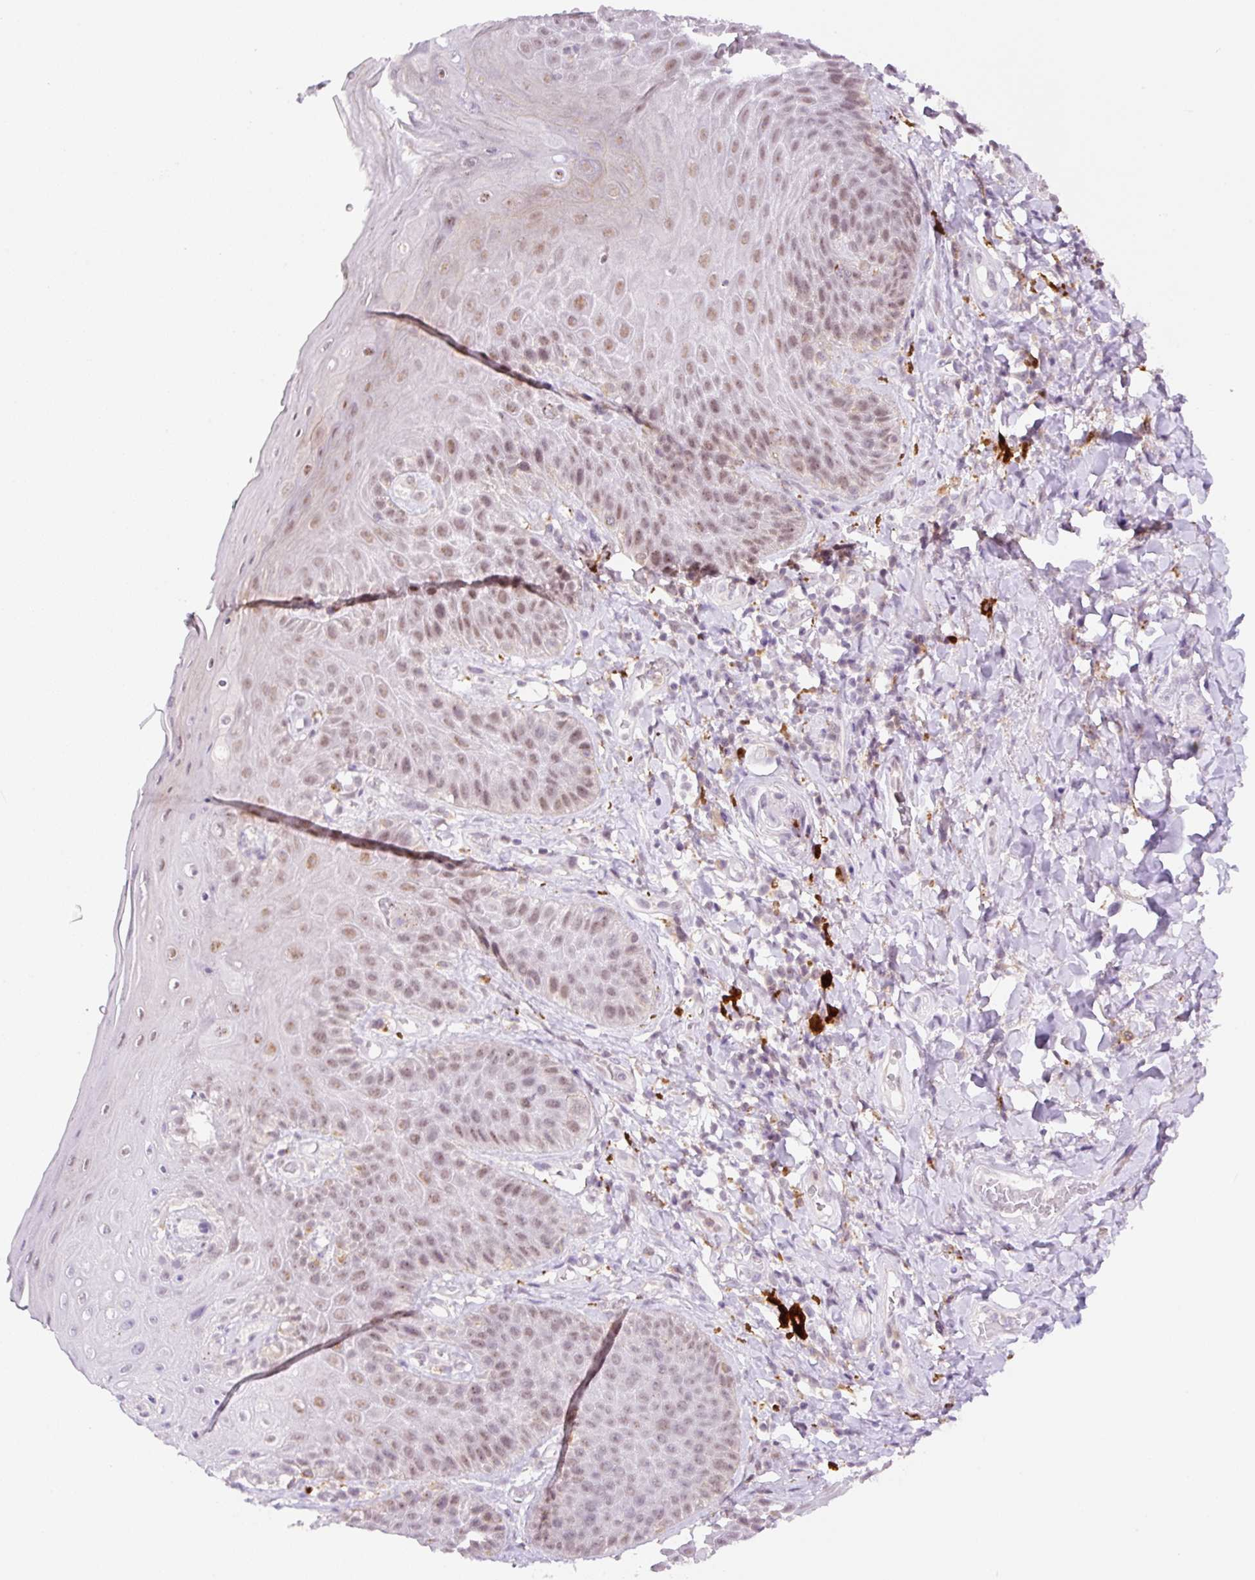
{"staining": {"intensity": "weak", "quantity": "<25%", "location": "cytoplasmic/membranous"}, "tissue": "skin", "cell_type": "Epidermal cells", "image_type": "normal", "snomed": [{"axis": "morphology", "description": "Normal tissue, NOS"}, {"axis": "topography", "description": "Anal"}, {"axis": "topography", "description": "Peripheral nerve tissue"}], "caption": "Immunohistochemistry (IHC) histopathology image of unremarkable skin stained for a protein (brown), which shows no expression in epidermal cells.", "gene": "CEBPZOS", "patient": {"sex": "male", "age": 53}}